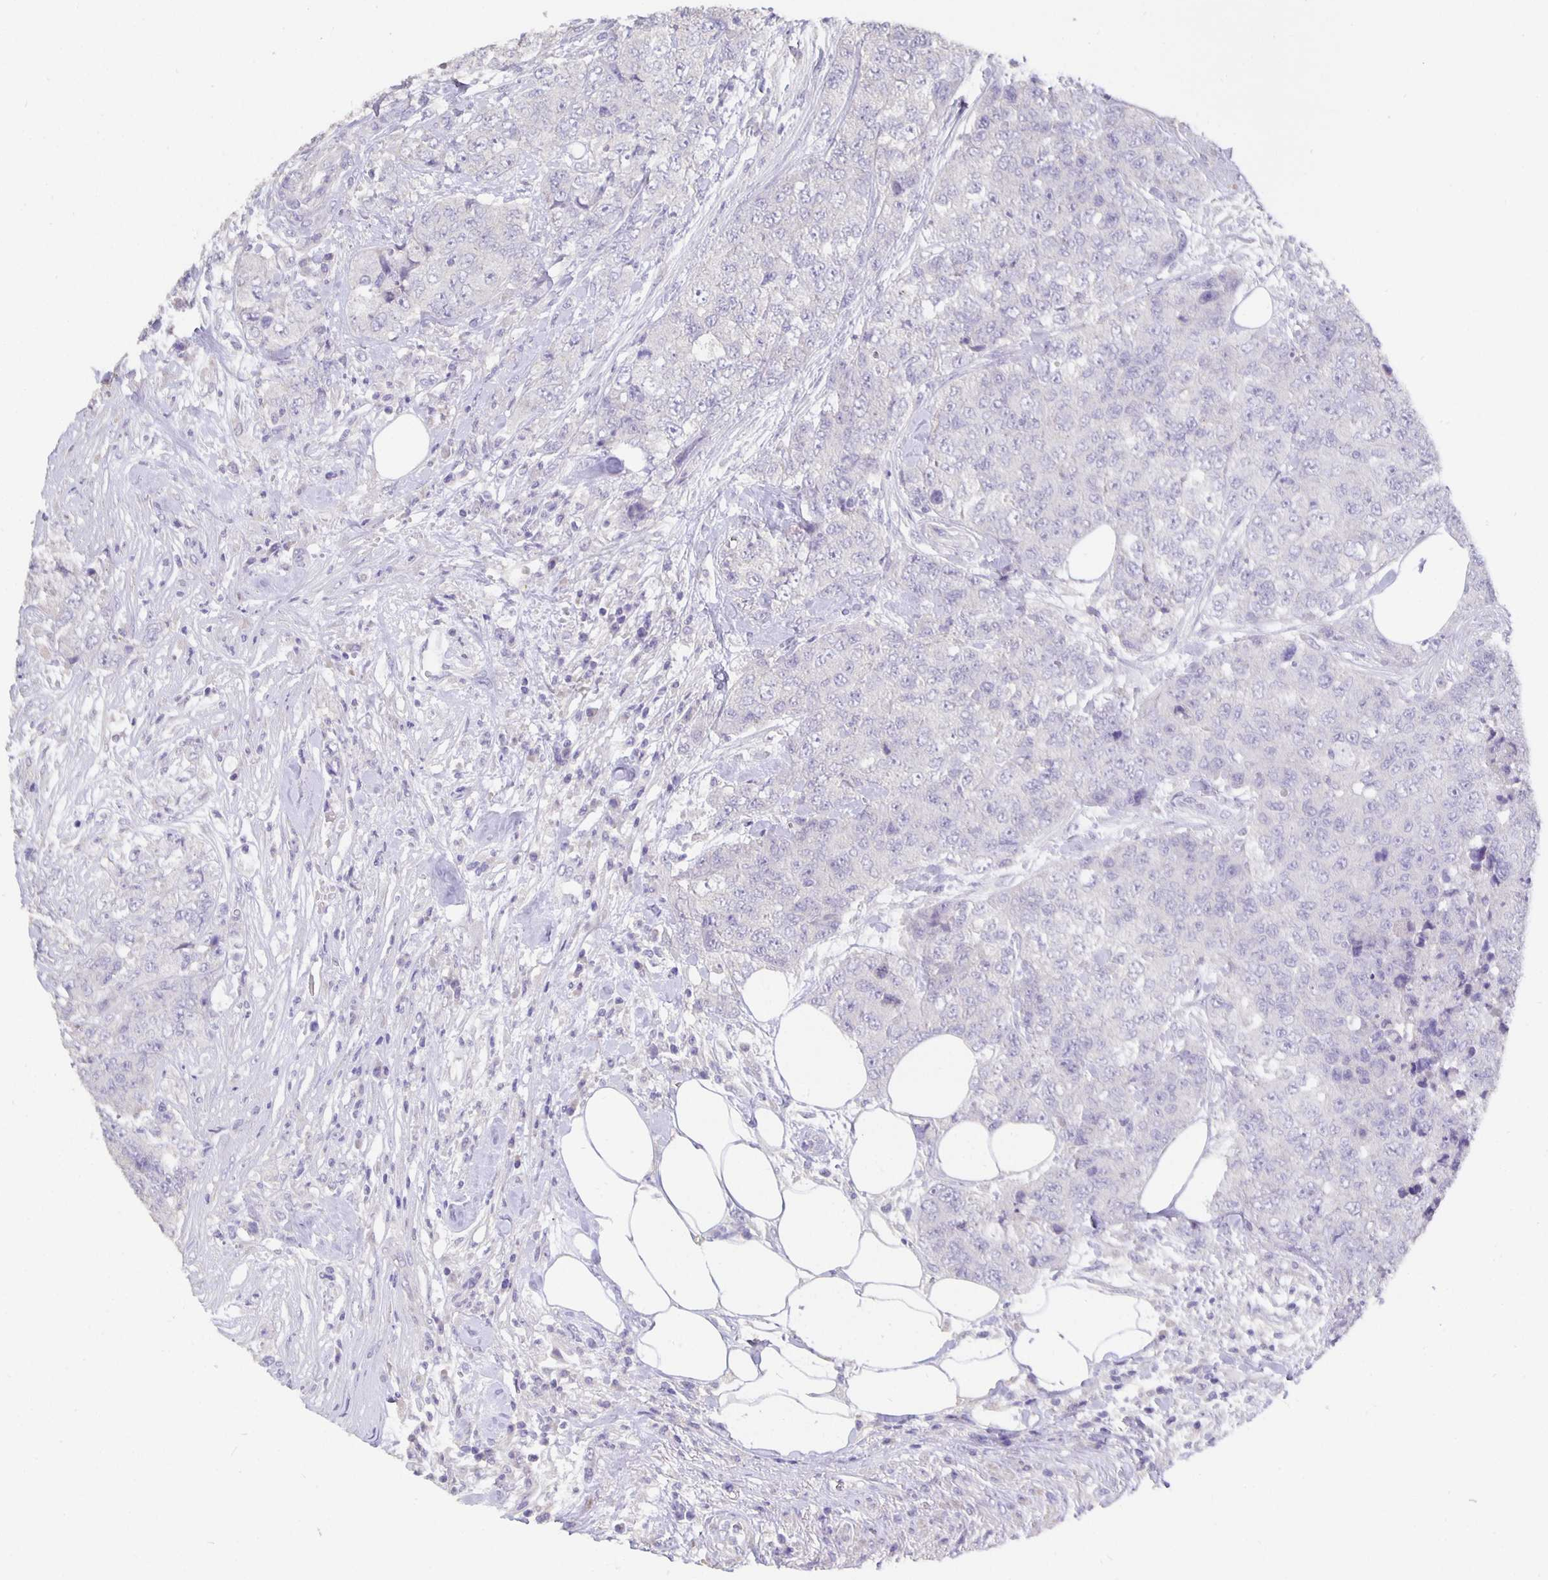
{"staining": {"intensity": "negative", "quantity": "none", "location": "none"}, "tissue": "urothelial cancer", "cell_type": "Tumor cells", "image_type": "cancer", "snomed": [{"axis": "morphology", "description": "Urothelial carcinoma, High grade"}, {"axis": "topography", "description": "Urinary bladder"}], "caption": "IHC histopathology image of high-grade urothelial carcinoma stained for a protein (brown), which shows no staining in tumor cells.", "gene": "CFAP74", "patient": {"sex": "female", "age": 78}}